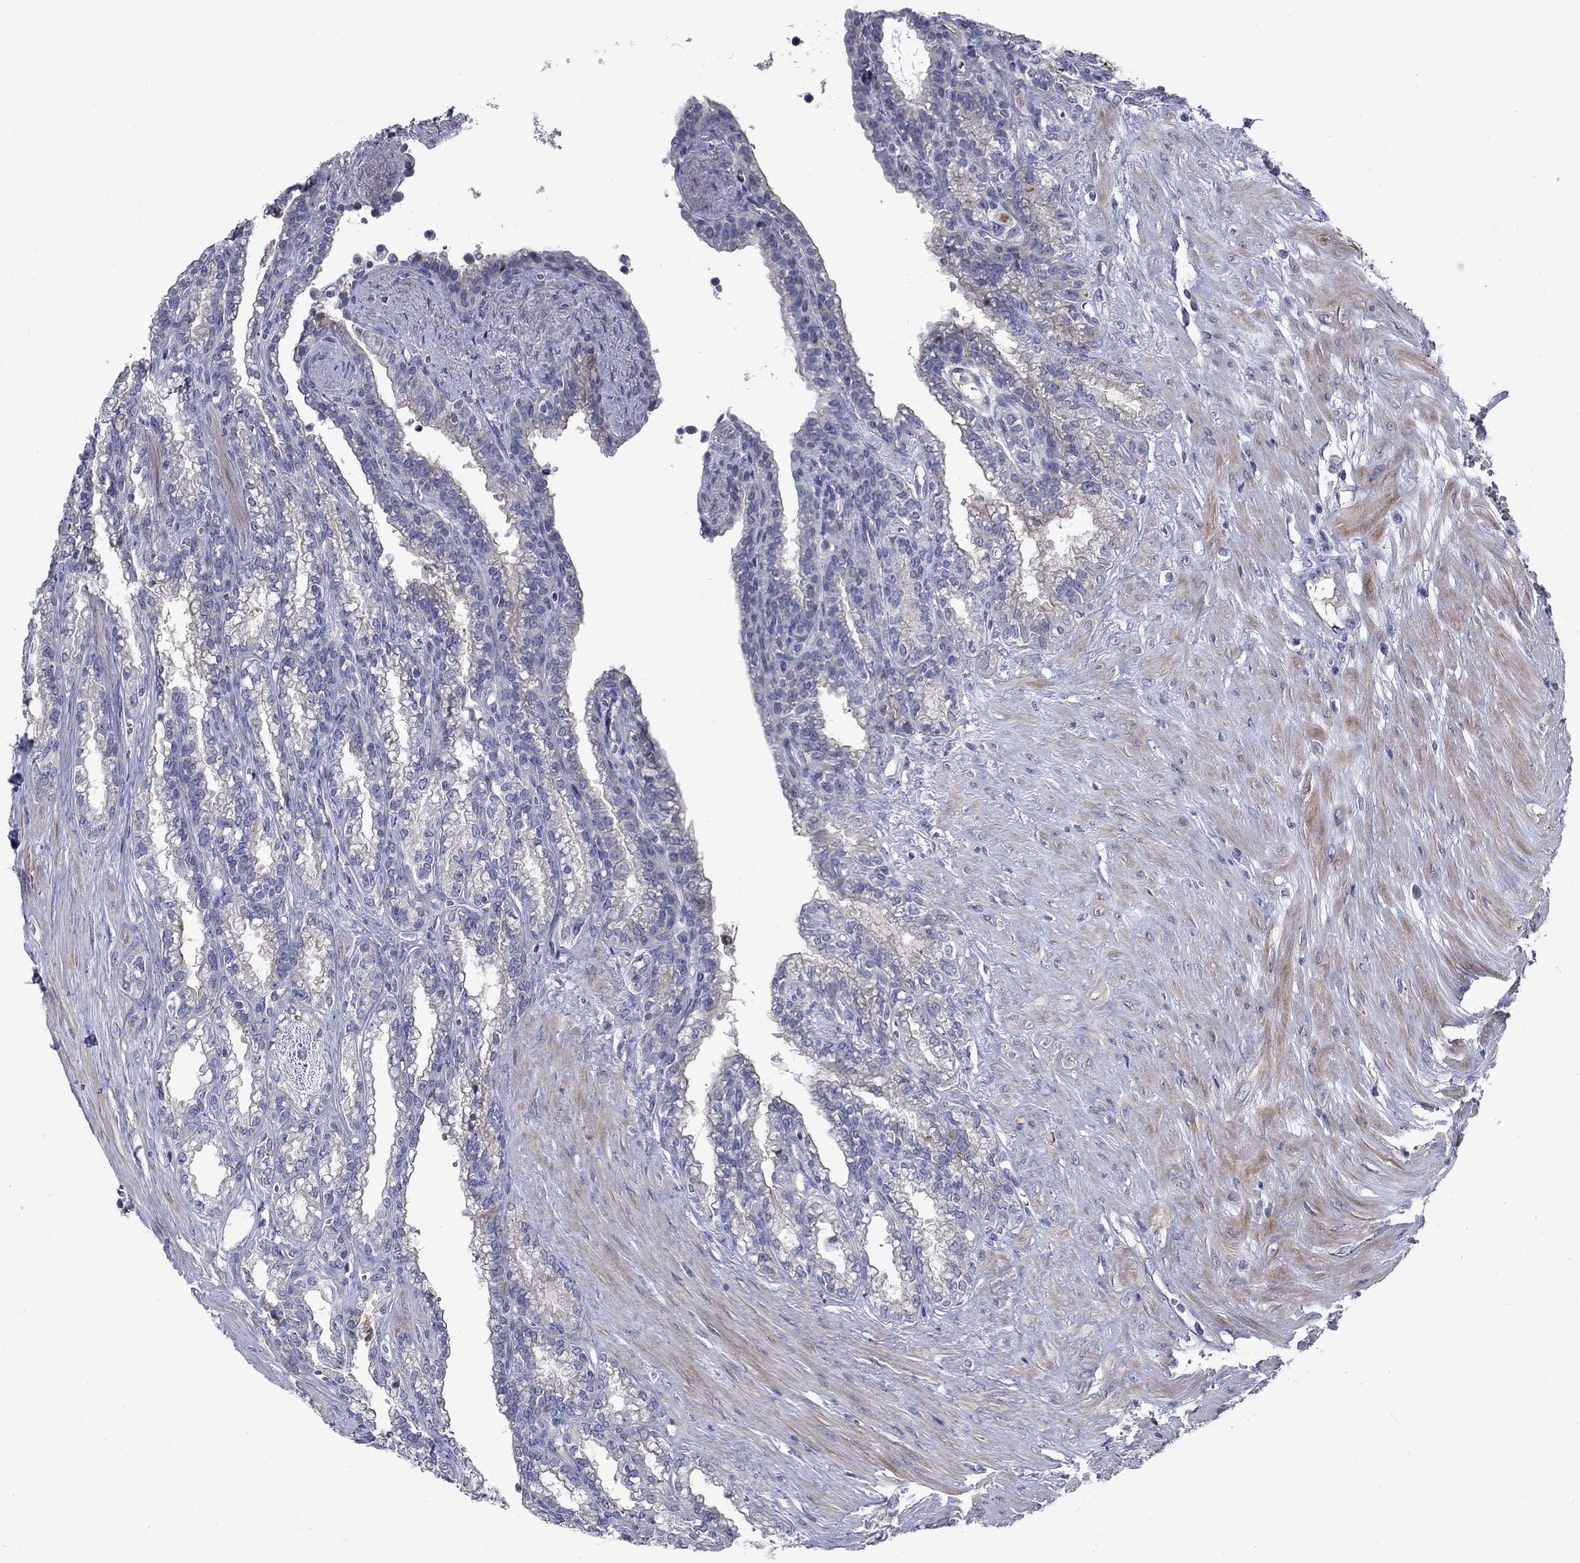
{"staining": {"intensity": "negative", "quantity": "none", "location": "none"}, "tissue": "seminal vesicle", "cell_type": "Glandular cells", "image_type": "normal", "snomed": [{"axis": "morphology", "description": "Normal tissue, NOS"}, {"axis": "morphology", "description": "Urothelial carcinoma, NOS"}, {"axis": "topography", "description": "Urinary bladder"}, {"axis": "topography", "description": "Seminal veicle"}], "caption": "This is an immunohistochemistry micrograph of benign seminal vesicle. There is no expression in glandular cells.", "gene": "SLC1A1", "patient": {"sex": "male", "age": 76}}